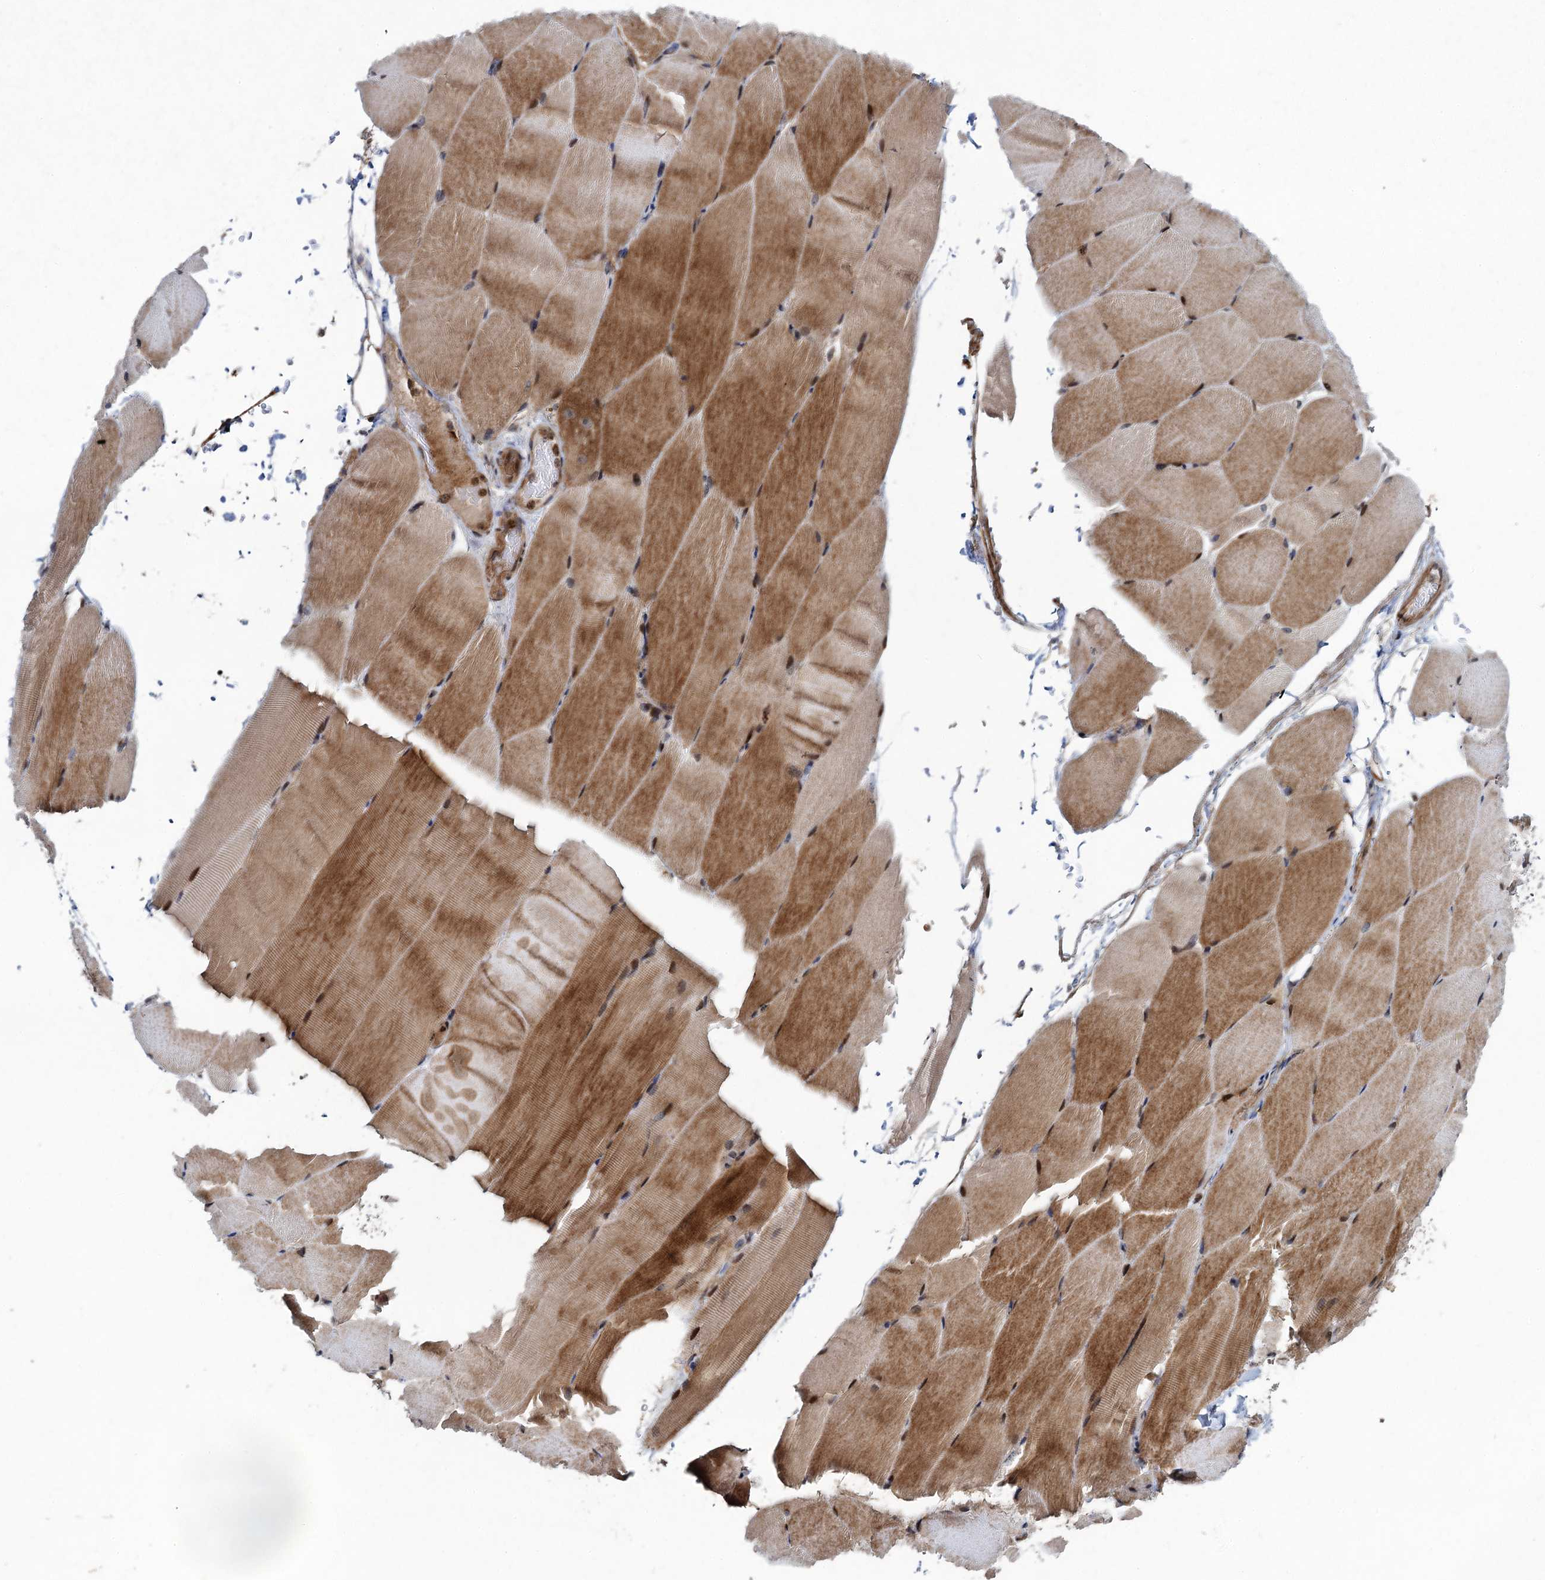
{"staining": {"intensity": "moderate", "quantity": "25%-75%", "location": "cytoplasmic/membranous,nuclear"}, "tissue": "skeletal muscle", "cell_type": "Myocytes", "image_type": "normal", "snomed": [{"axis": "morphology", "description": "Normal tissue, NOS"}, {"axis": "topography", "description": "Skeletal muscle"}, {"axis": "topography", "description": "Parathyroid gland"}], "caption": "Immunohistochemical staining of benign human skeletal muscle displays medium levels of moderate cytoplasmic/membranous,nuclear staining in approximately 25%-75% of myocytes.", "gene": "ATOSA", "patient": {"sex": "female", "age": 37}}